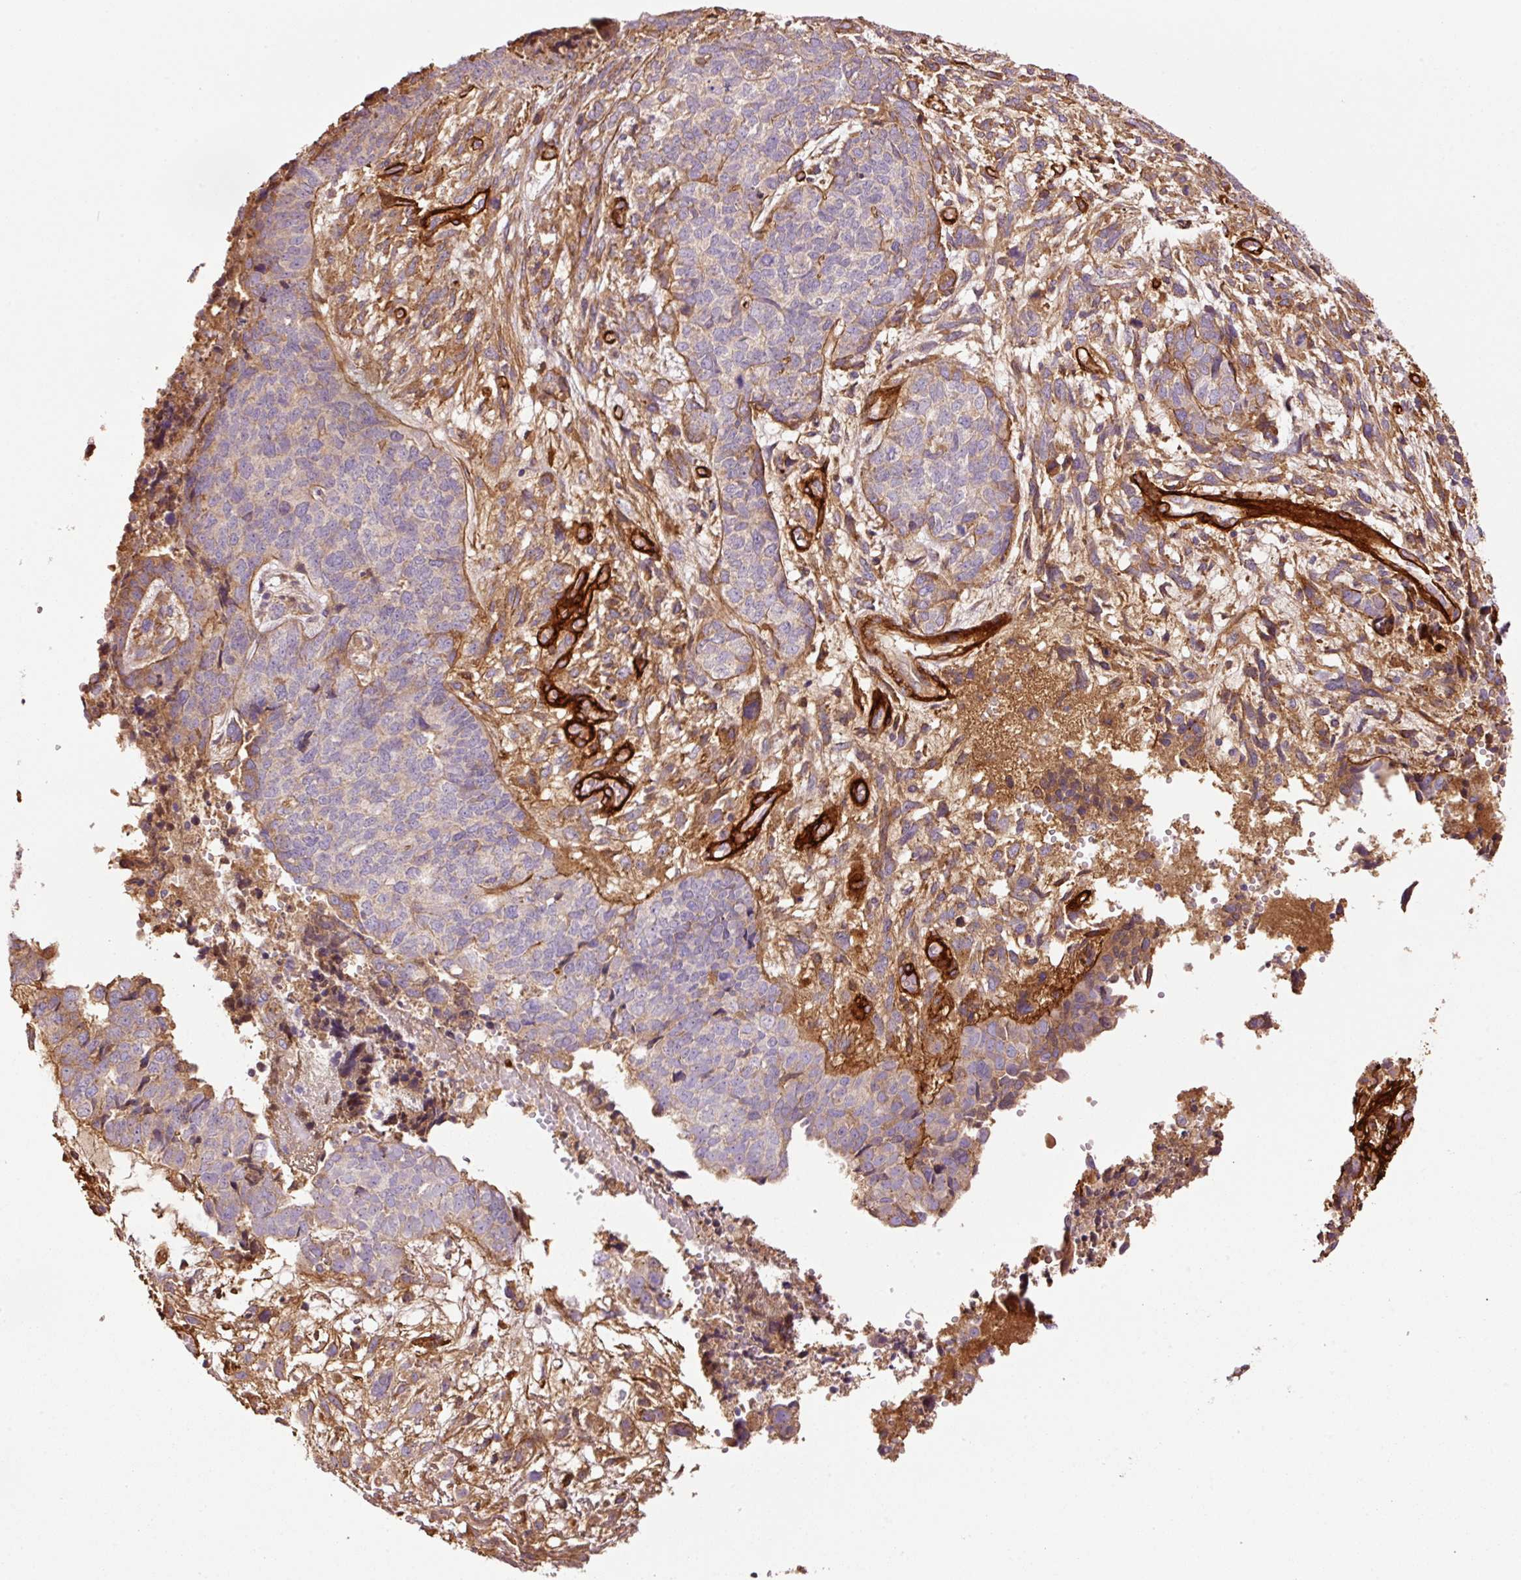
{"staining": {"intensity": "negative", "quantity": "none", "location": "none"}, "tissue": "cervical cancer", "cell_type": "Tumor cells", "image_type": "cancer", "snomed": [{"axis": "morphology", "description": "Squamous cell carcinoma, NOS"}, {"axis": "topography", "description": "Cervix"}], "caption": "Immunohistochemistry (IHC) photomicrograph of human cervical squamous cell carcinoma stained for a protein (brown), which reveals no staining in tumor cells. (IHC, brightfield microscopy, high magnification).", "gene": "NID2", "patient": {"sex": "female", "age": 63}}